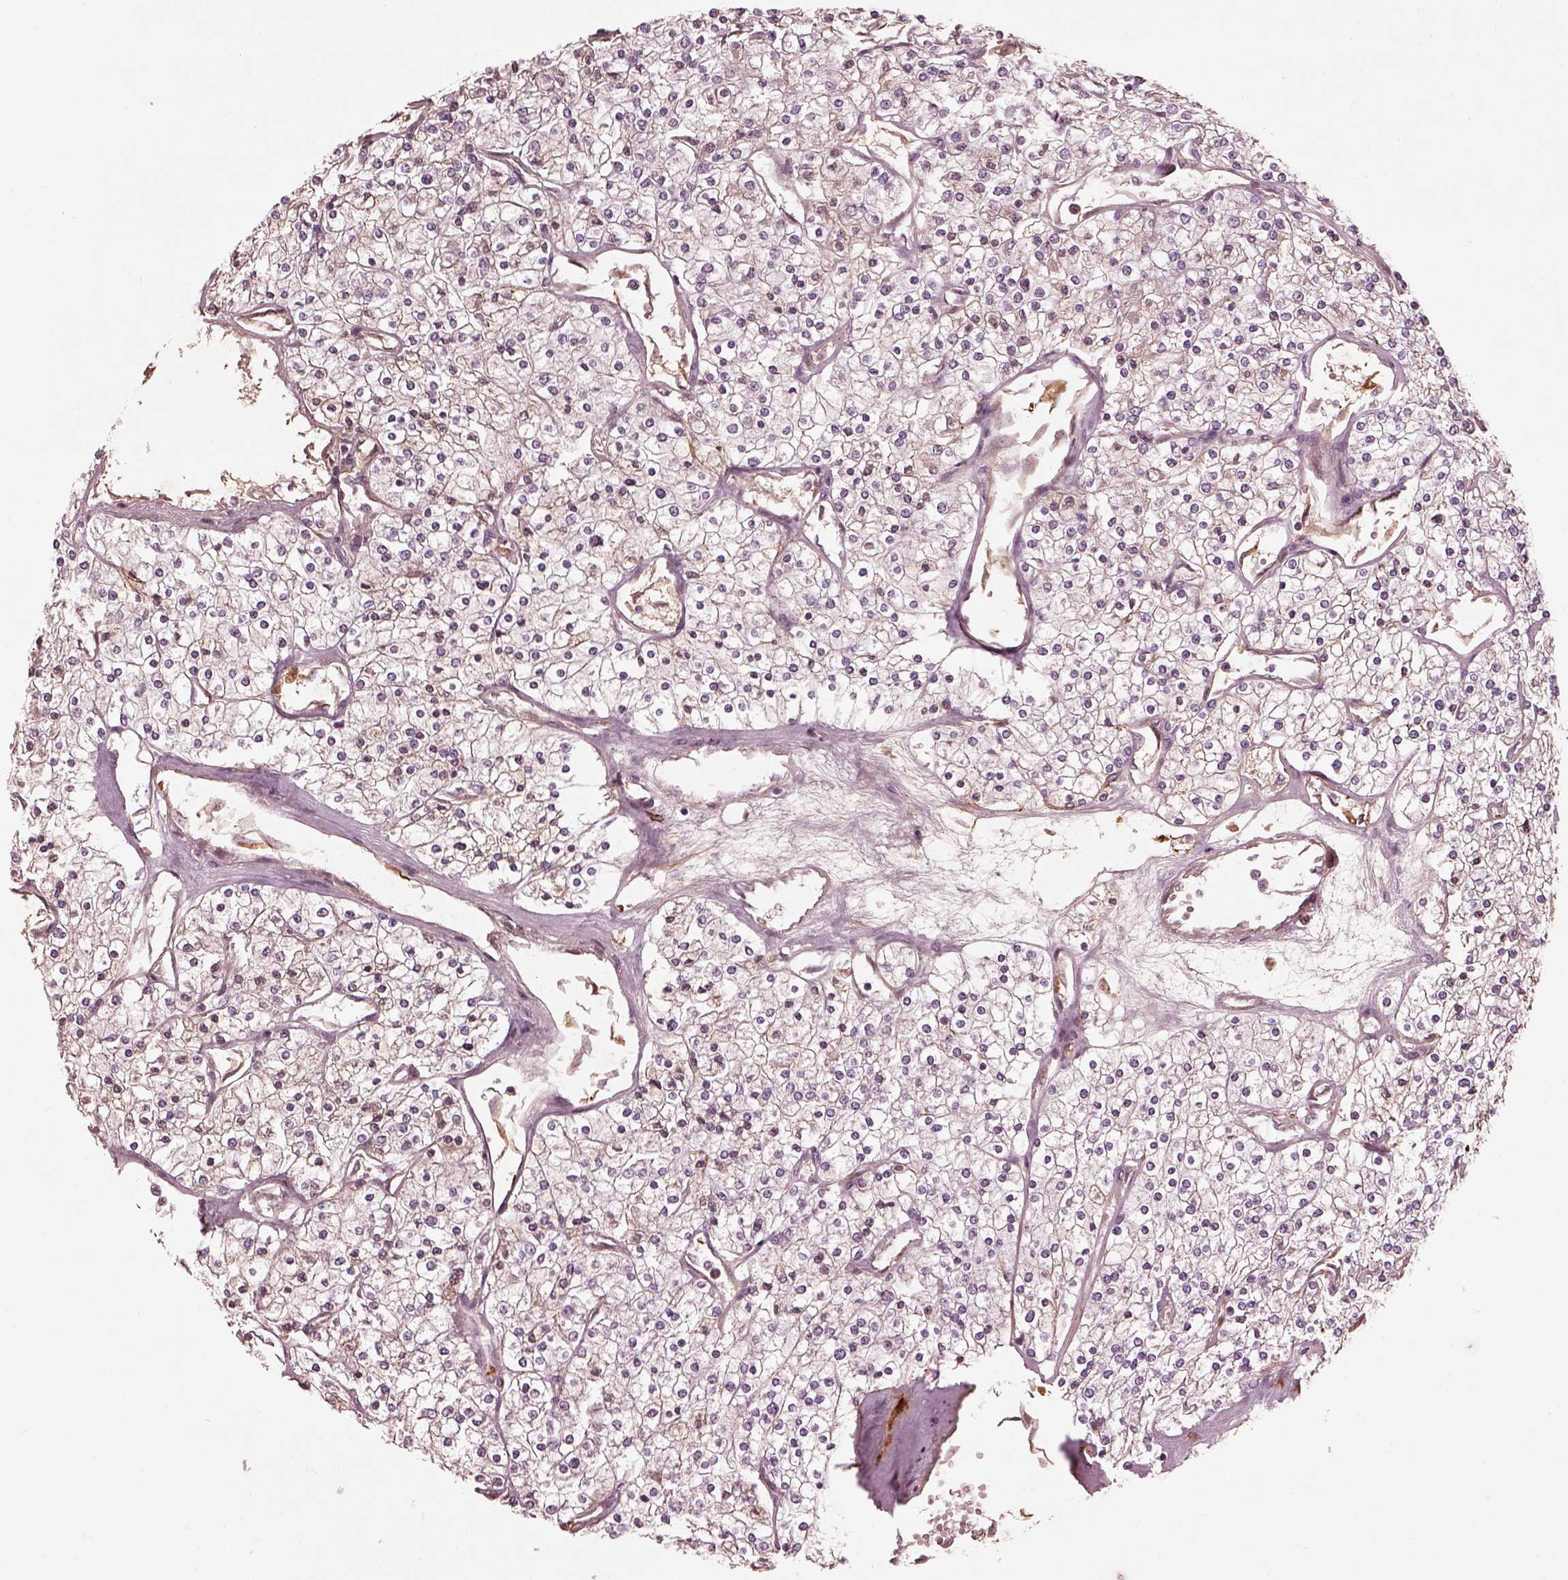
{"staining": {"intensity": "negative", "quantity": "none", "location": "none"}, "tissue": "renal cancer", "cell_type": "Tumor cells", "image_type": "cancer", "snomed": [{"axis": "morphology", "description": "Adenocarcinoma, NOS"}, {"axis": "topography", "description": "Kidney"}], "caption": "A histopathology image of renal adenocarcinoma stained for a protein displays no brown staining in tumor cells.", "gene": "EFEMP1", "patient": {"sex": "male", "age": 80}}